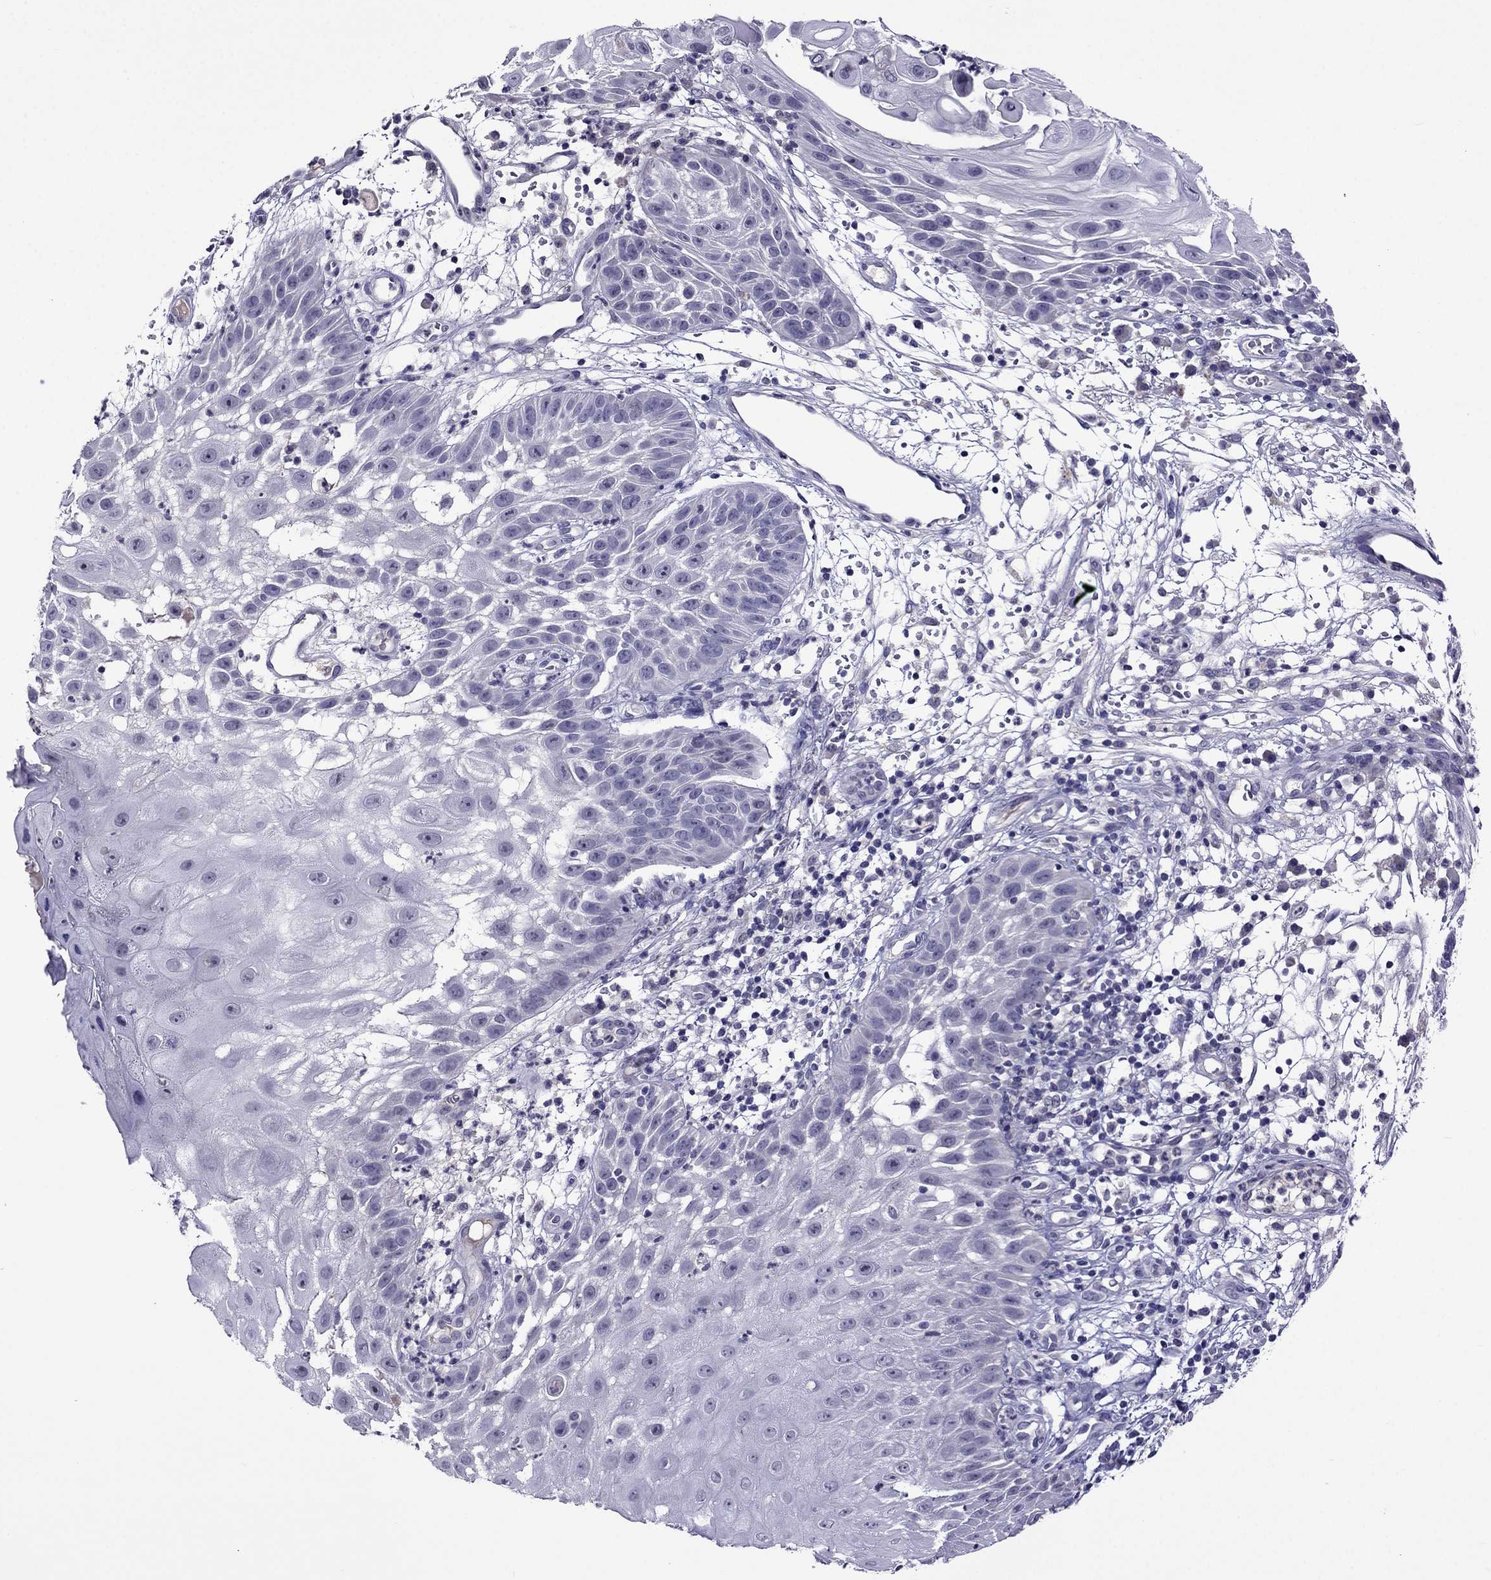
{"staining": {"intensity": "negative", "quantity": "none", "location": "none"}, "tissue": "skin cancer", "cell_type": "Tumor cells", "image_type": "cancer", "snomed": [{"axis": "morphology", "description": "Normal tissue, NOS"}, {"axis": "morphology", "description": "Squamous cell carcinoma, NOS"}, {"axis": "topography", "description": "Skin"}], "caption": "Immunohistochemistry (IHC) of human squamous cell carcinoma (skin) exhibits no staining in tumor cells.", "gene": "SPTBN4", "patient": {"sex": "male", "age": 79}}